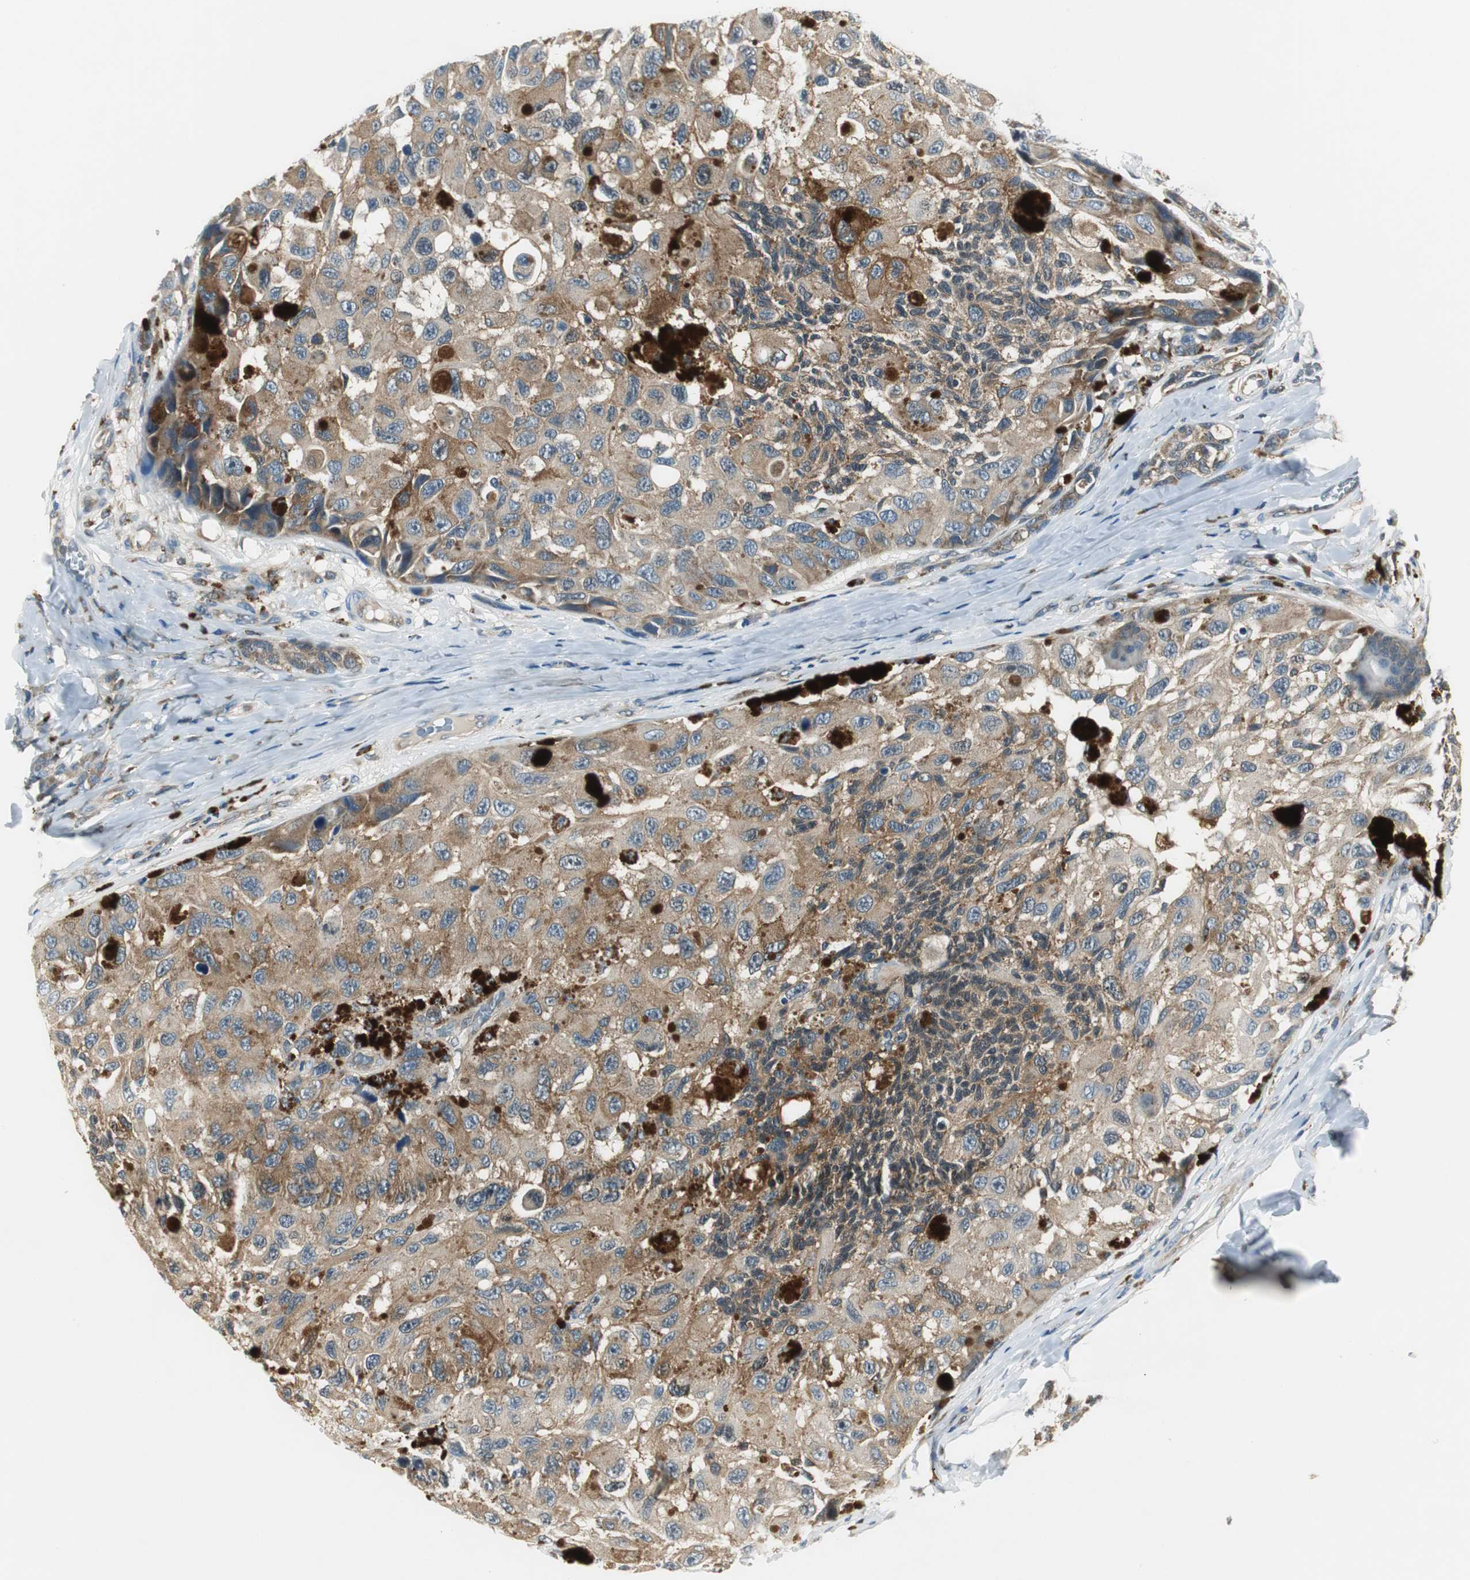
{"staining": {"intensity": "moderate", "quantity": ">75%", "location": "cytoplasmic/membranous"}, "tissue": "melanoma", "cell_type": "Tumor cells", "image_type": "cancer", "snomed": [{"axis": "morphology", "description": "Malignant melanoma, NOS"}, {"axis": "topography", "description": "Skin"}], "caption": "This is a photomicrograph of immunohistochemistry (IHC) staining of melanoma, which shows moderate expression in the cytoplasmic/membranous of tumor cells.", "gene": "NCK1", "patient": {"sex": "female", "age": 73}}